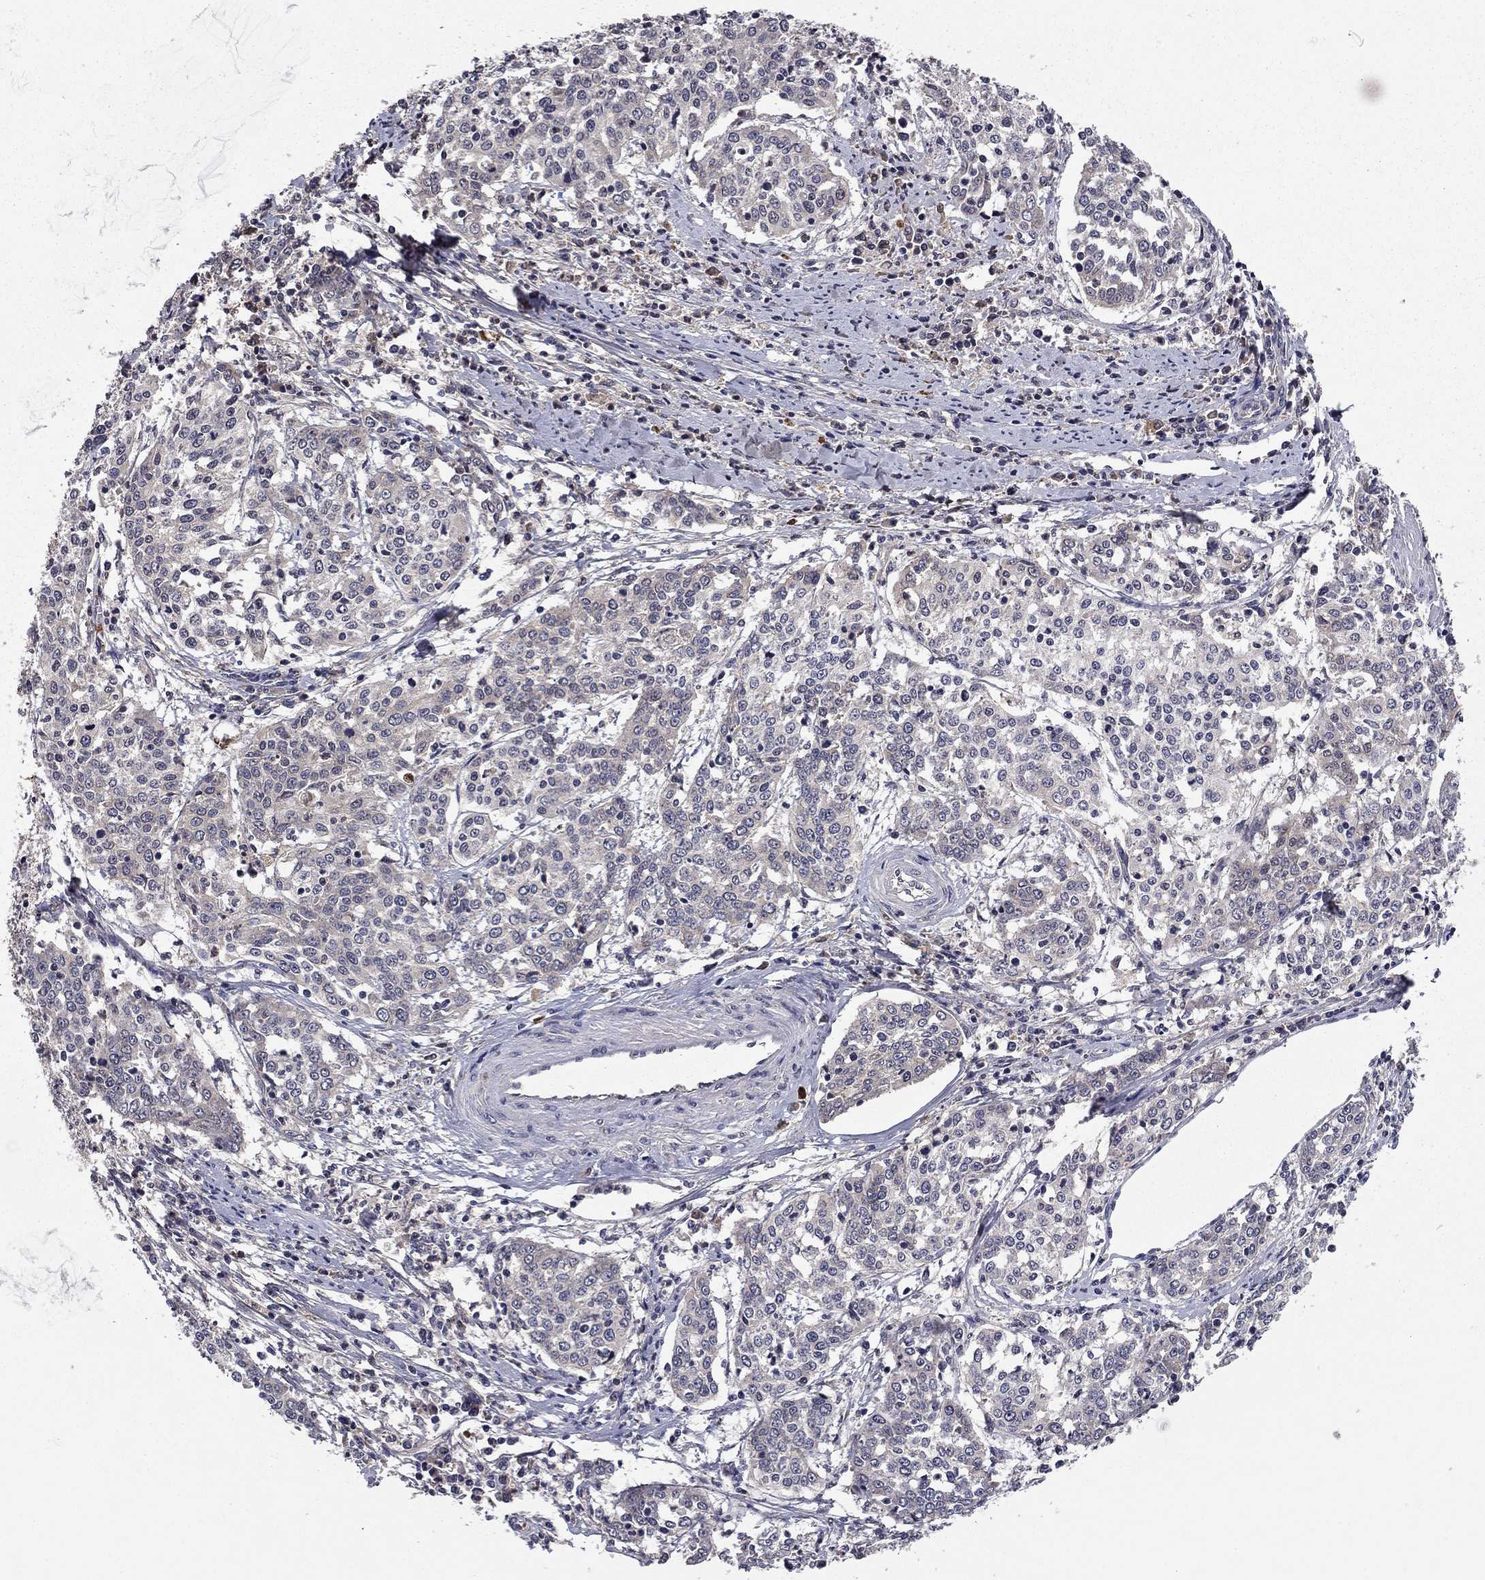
{"staining": {"intensity": "negative", "quantity": "none", "location": "none"}, "tissue": "cervical cancer", "cell_type": "Tumor cells", "image_type": "cancer", "snomed": [{"axis": "morphology", "description": "Squamous cell carcinoma, NOS"}, {"axis": "topography", "description": "Cervix"}], "caption": "The histopathology image shows no significant expression in tumor cells of cervical squamous cell carcinoma.", "gene": "PROS1", "patient": {"sex": "female", "age": 41}}